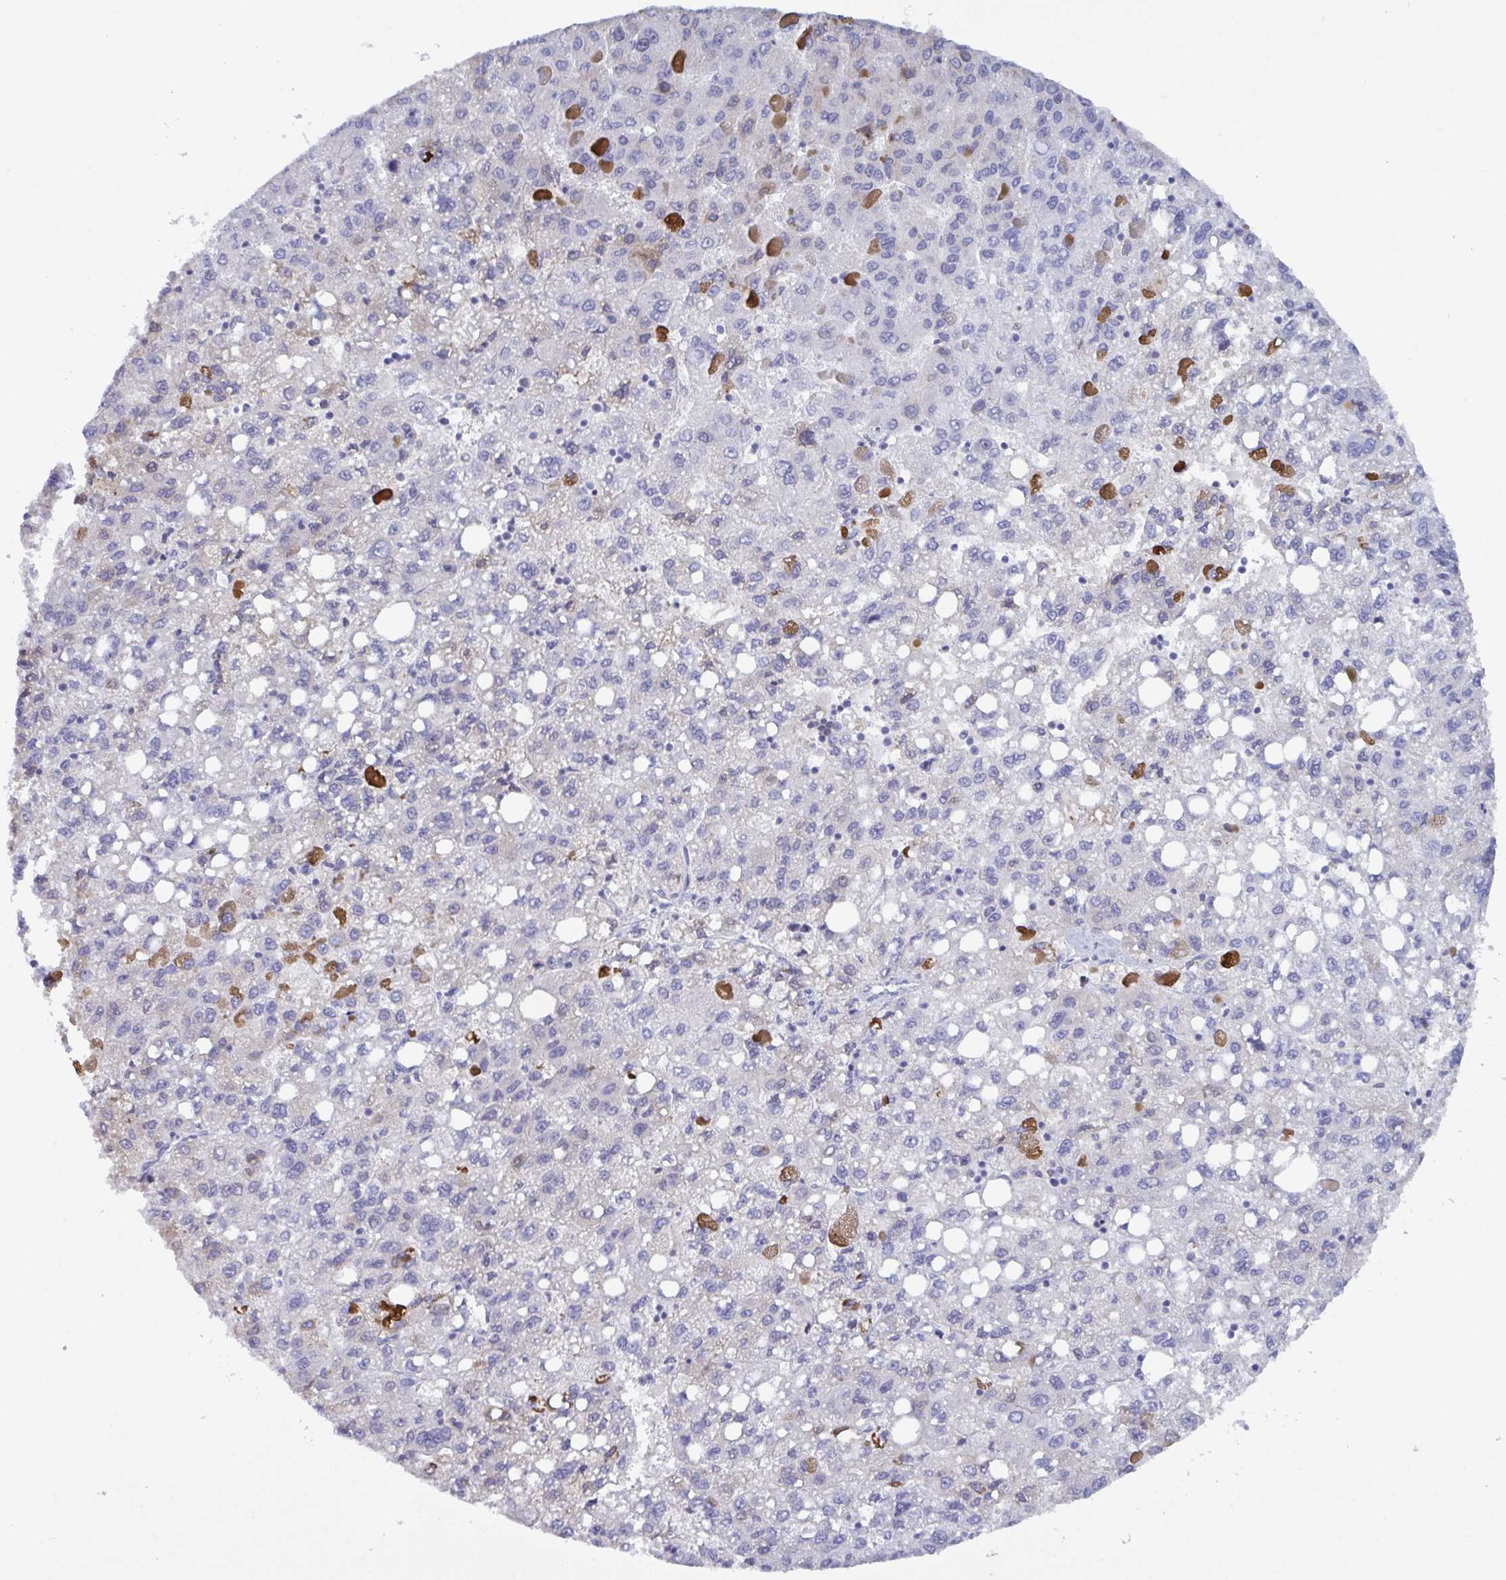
{"staining": {"intensity": "negative", "quantity": "none", "location": "none"}, "tissue": "liver cancer", "cell_type": "Tumor cells", "image_type": "cancer", "snomed": [{"axis": "morphology", "description": "Carcinoma, Hepatocellular, NOS"}, {"axis": "topography", "description": "Liver"}], "caption": "A micrograph of human liver hepatocellular carcinoma is negative for staining in tumor cells.", "gene": "SERPINB13", "patient": {"sex": "female", "age": 82}}